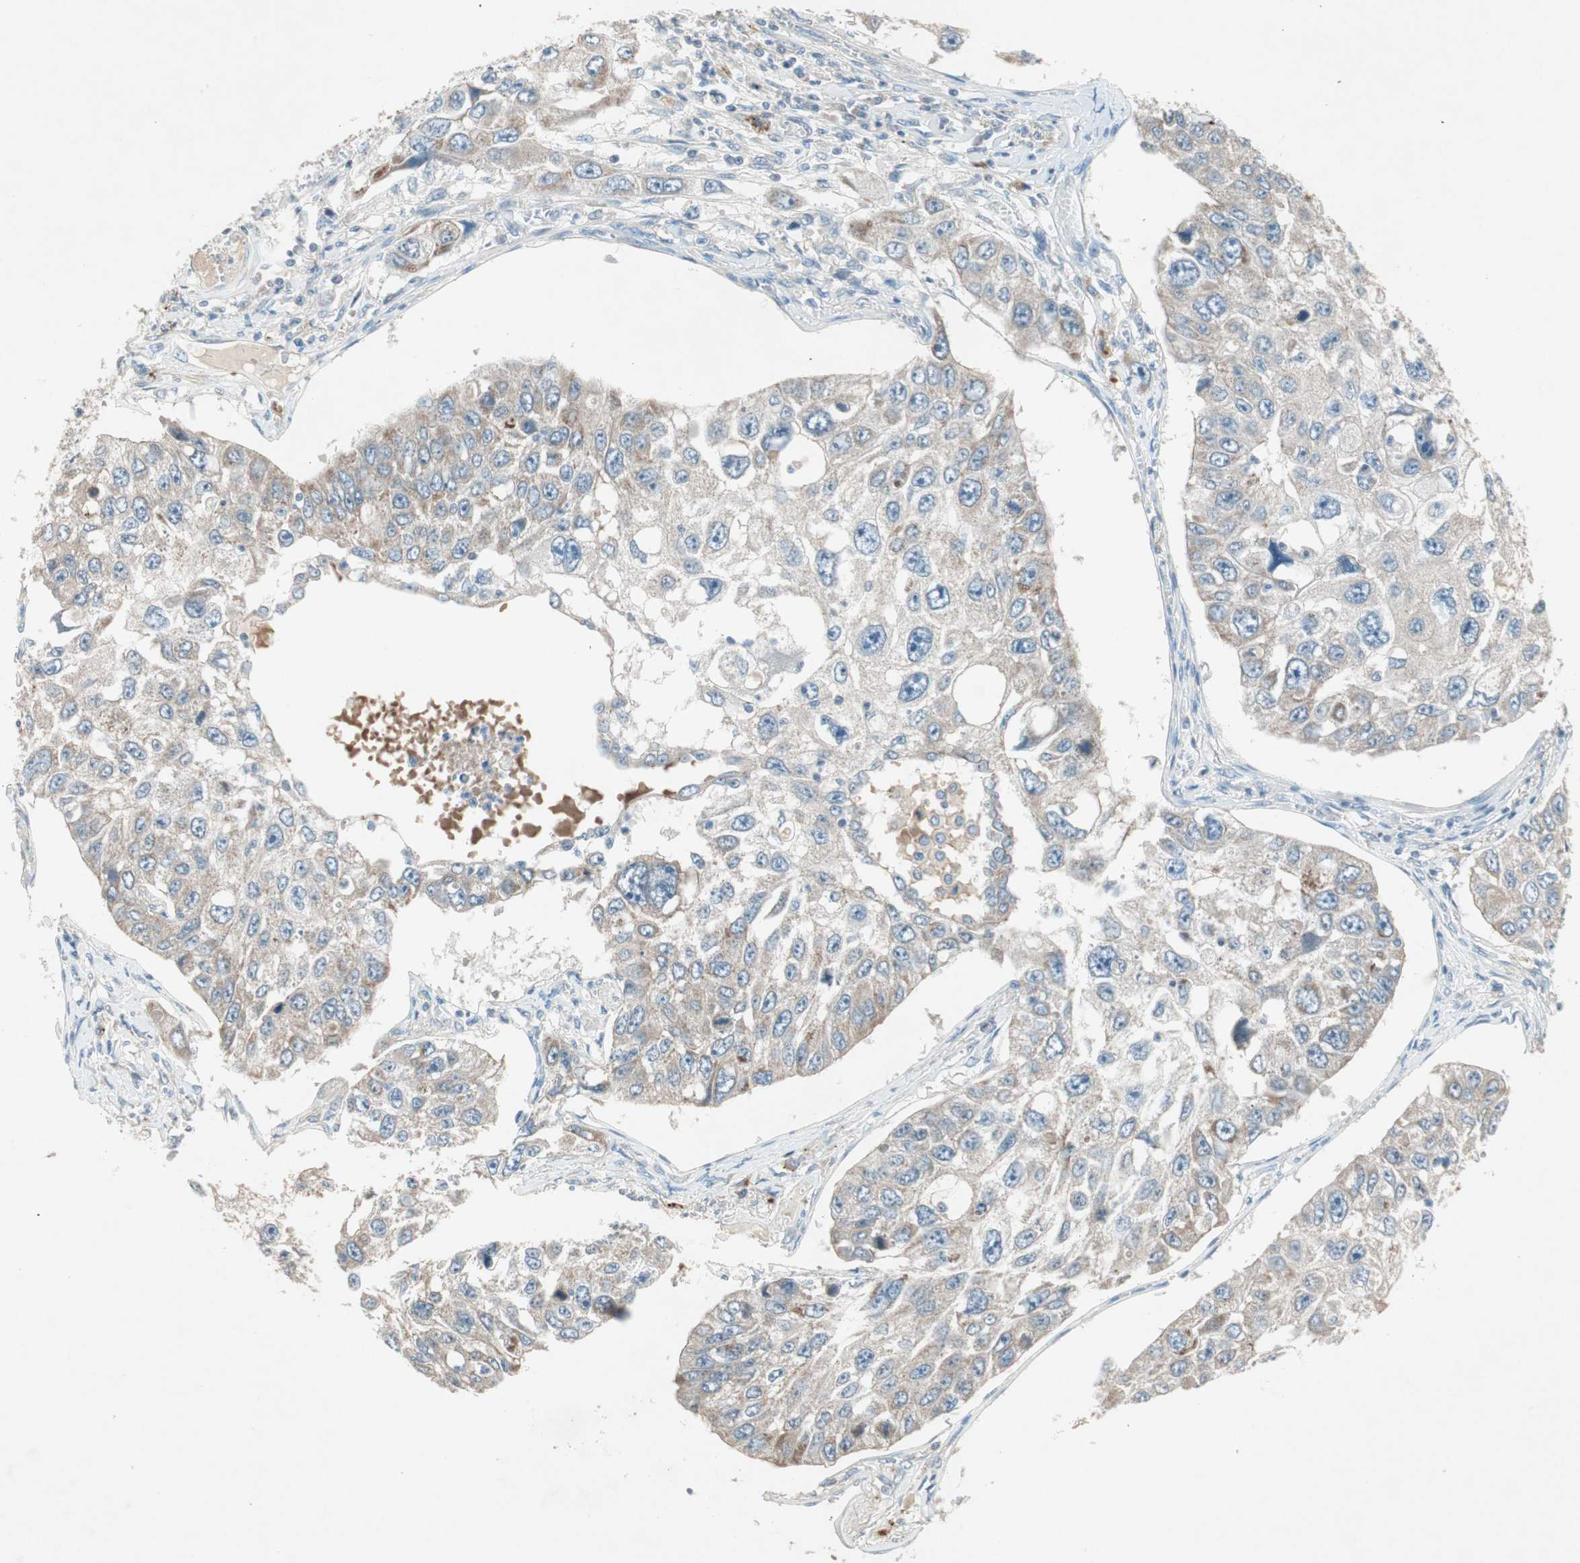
{"staining": {"intensity": "weak", "quantity": "<25%", "location": "cytoplasmic/membranous"}, "tissue": "lung cancer", "cell_type": "Tumor cells", "image_type": "cancer", "snomed": [{"axis": "morphology", "description": "Squamous cell carcinoma, NOS"}, {"axis": "topography", "description": "Lung"}], "caption": "The micrograph shows no staining of tumor cells in lung cancer.", "gene": "NKAIN1", "patient": {"sex": "male", "age": 71}}